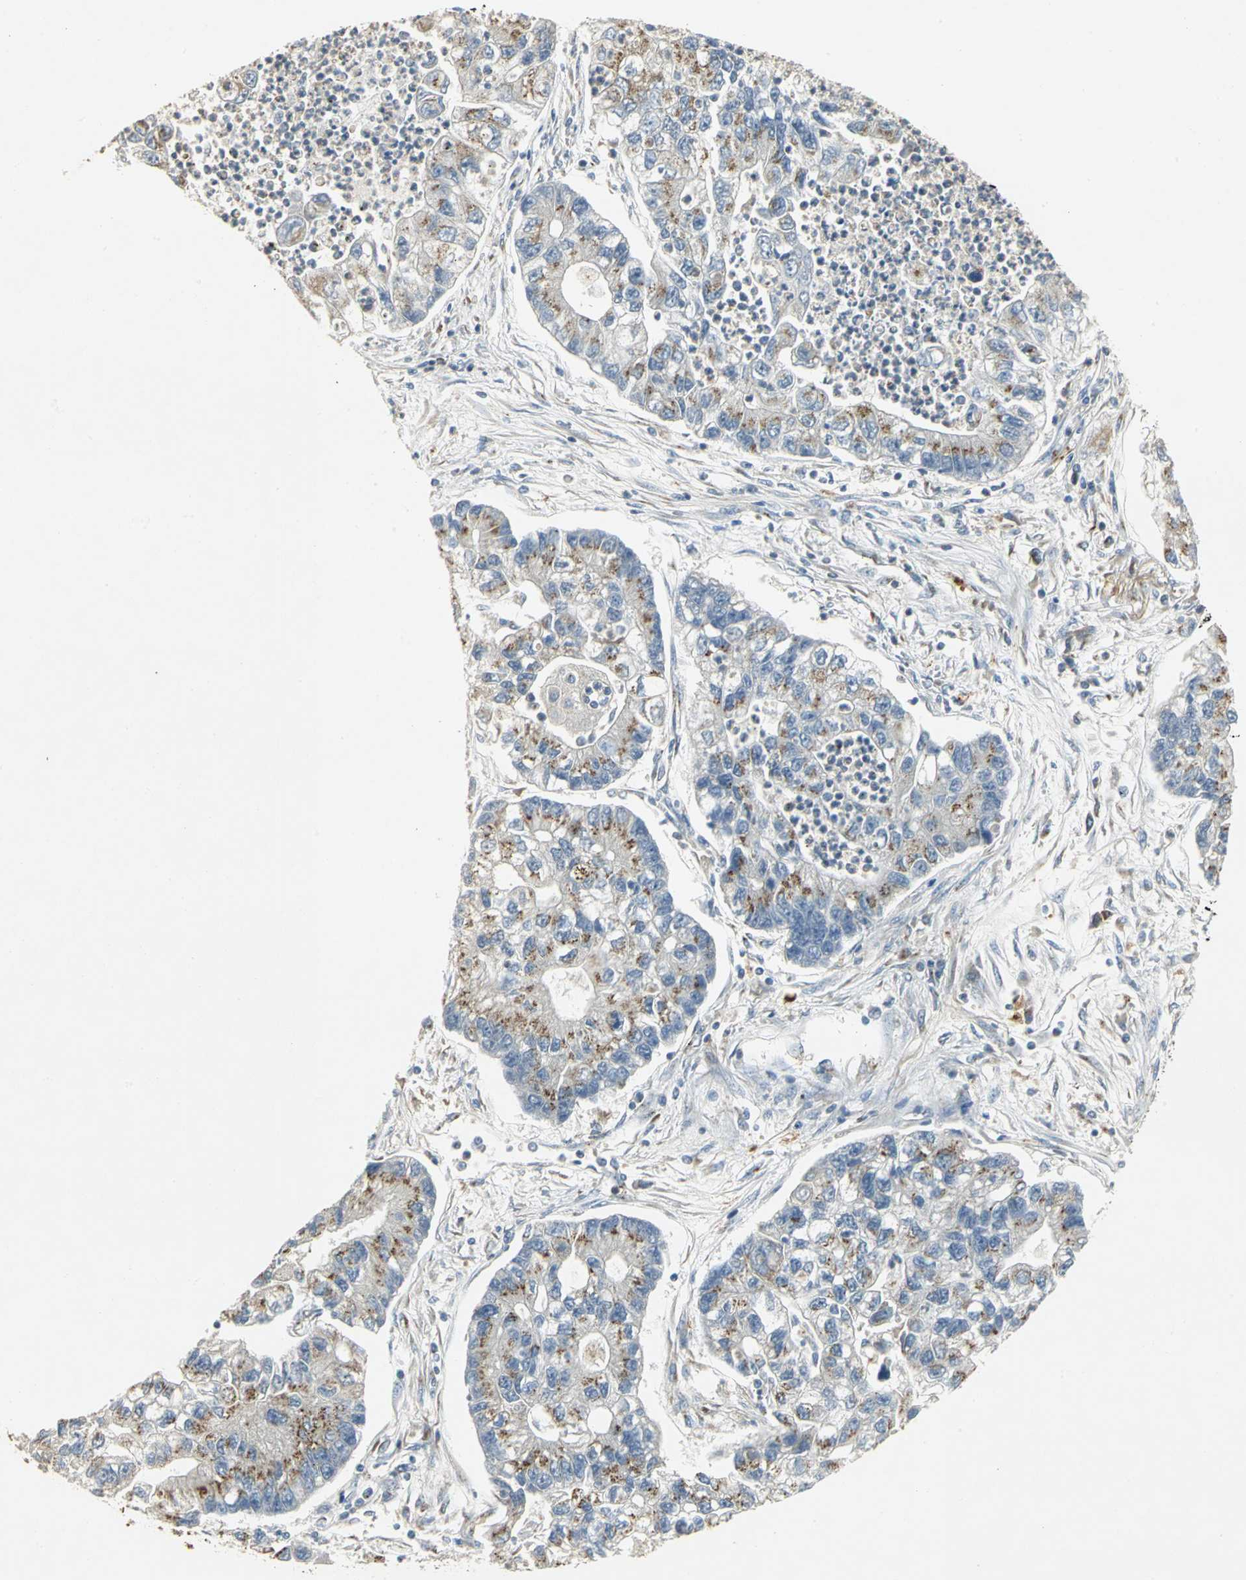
{"staining": {"intensity": "moderate", "quantity": "25%-75%", "location": "cytoplasmic/membranous"}, "tissue": "lung cancer", "cell_type": "Tumor cells", "image_type": "cancer", "snomed": [{"axis": "morphology", "description": "Adenocarcinoma, NOS"}, {"axis": "topography", "description": "Lung"}], "caption": "A brown stain labels moderate cytoplasmic/membranous positivity of a protein in adenocarcinoma (lung) tumor cells.", "gene": "TM9SF2", "patient": {"sex": "female", "age": 51}}